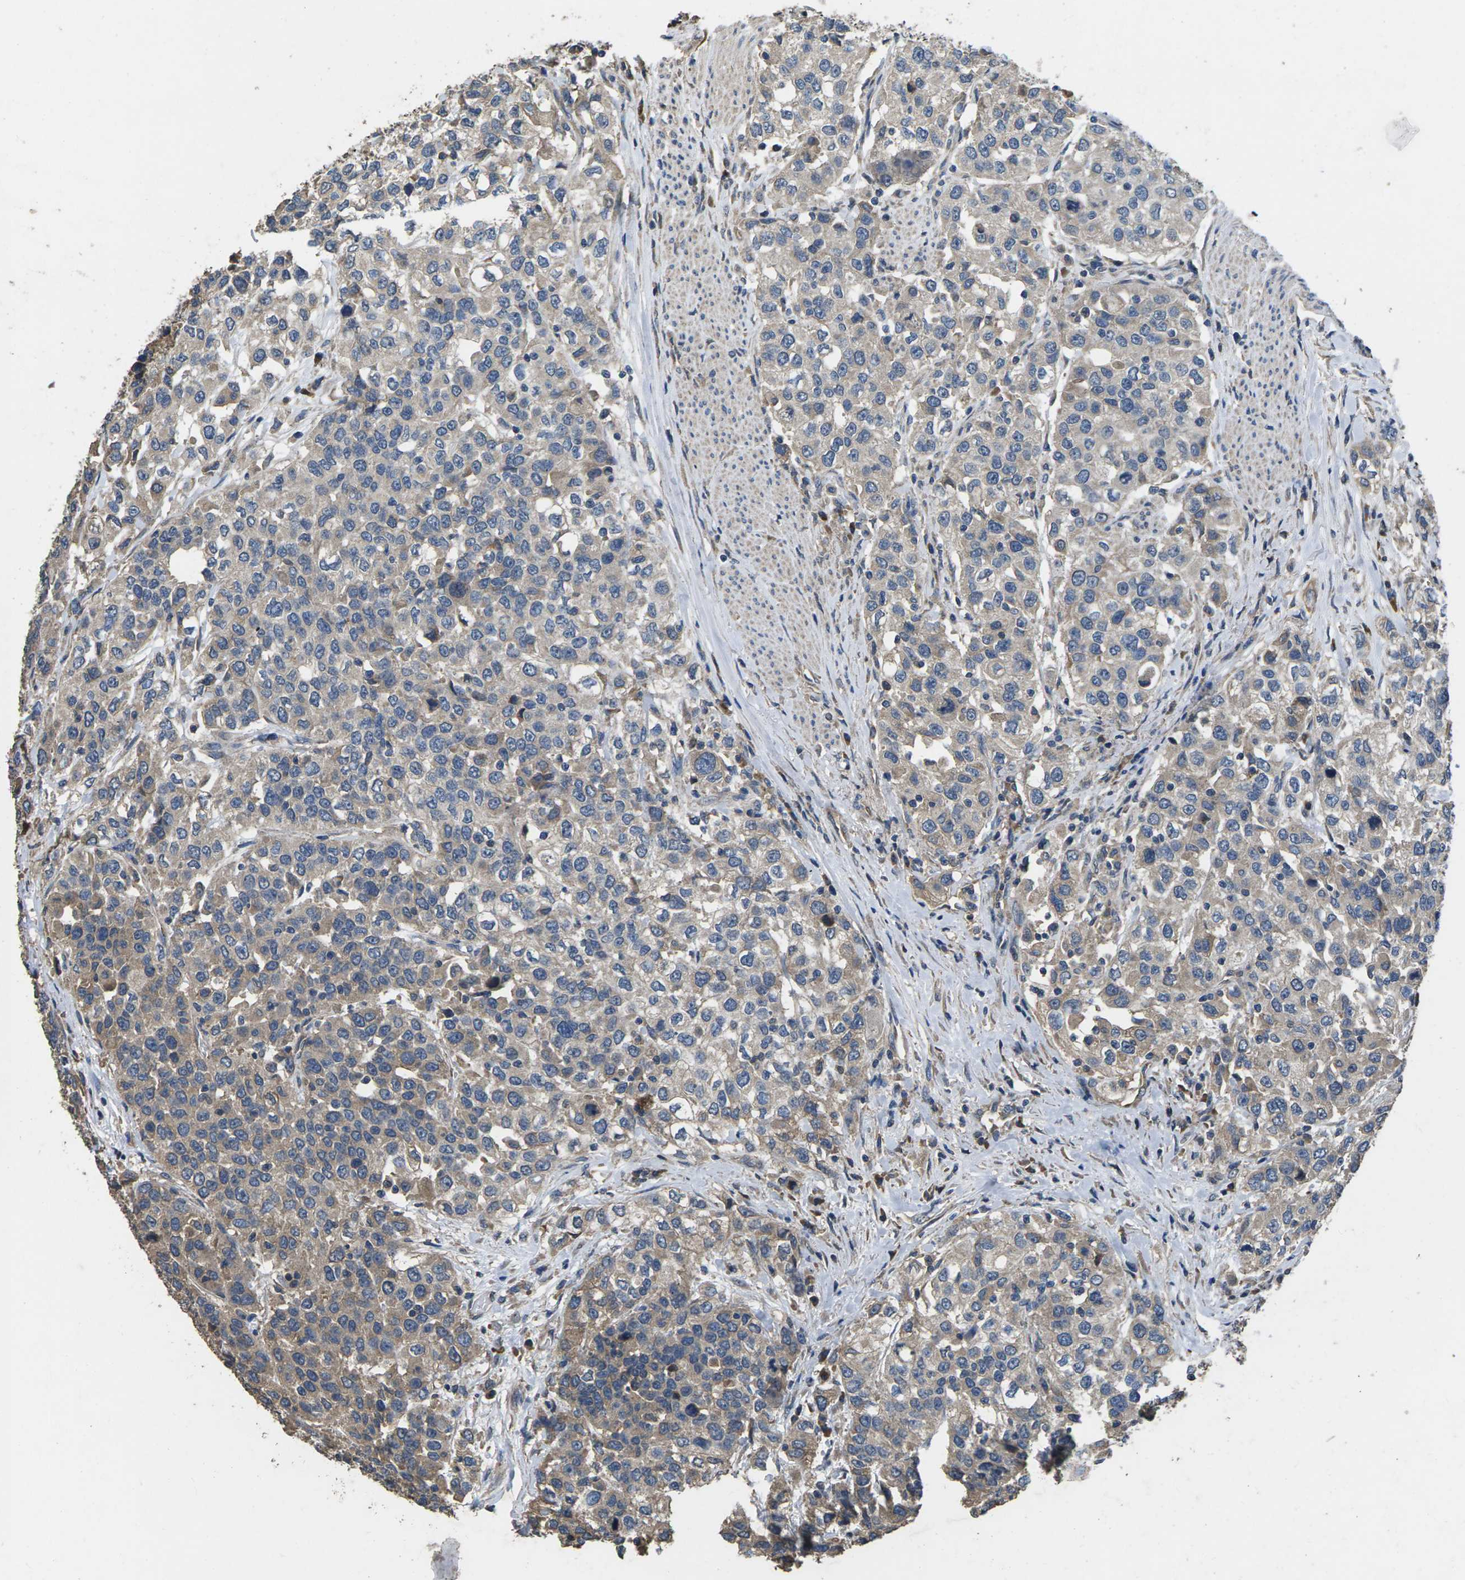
{"staining": {"intensity": "weak", "quantity": "<25%", "location": "cytoplasmic/membranous"}, "tissue": "urothelial cancer", "cell_type": "Tumor cells", "image_type": "cancer", "snomed": [{"axis": "morphology", "description": "Urothelial carcinoma, High grade"}, {"axis": "topography", "description": "Urinary bladder"}], "caption": "Human urothelial cancer stained for a protein using immunohistochemistry displays no positivity in tumor cells.", "gene": "B4GAT1", "patient": {"sex": "female", "age": 80}}